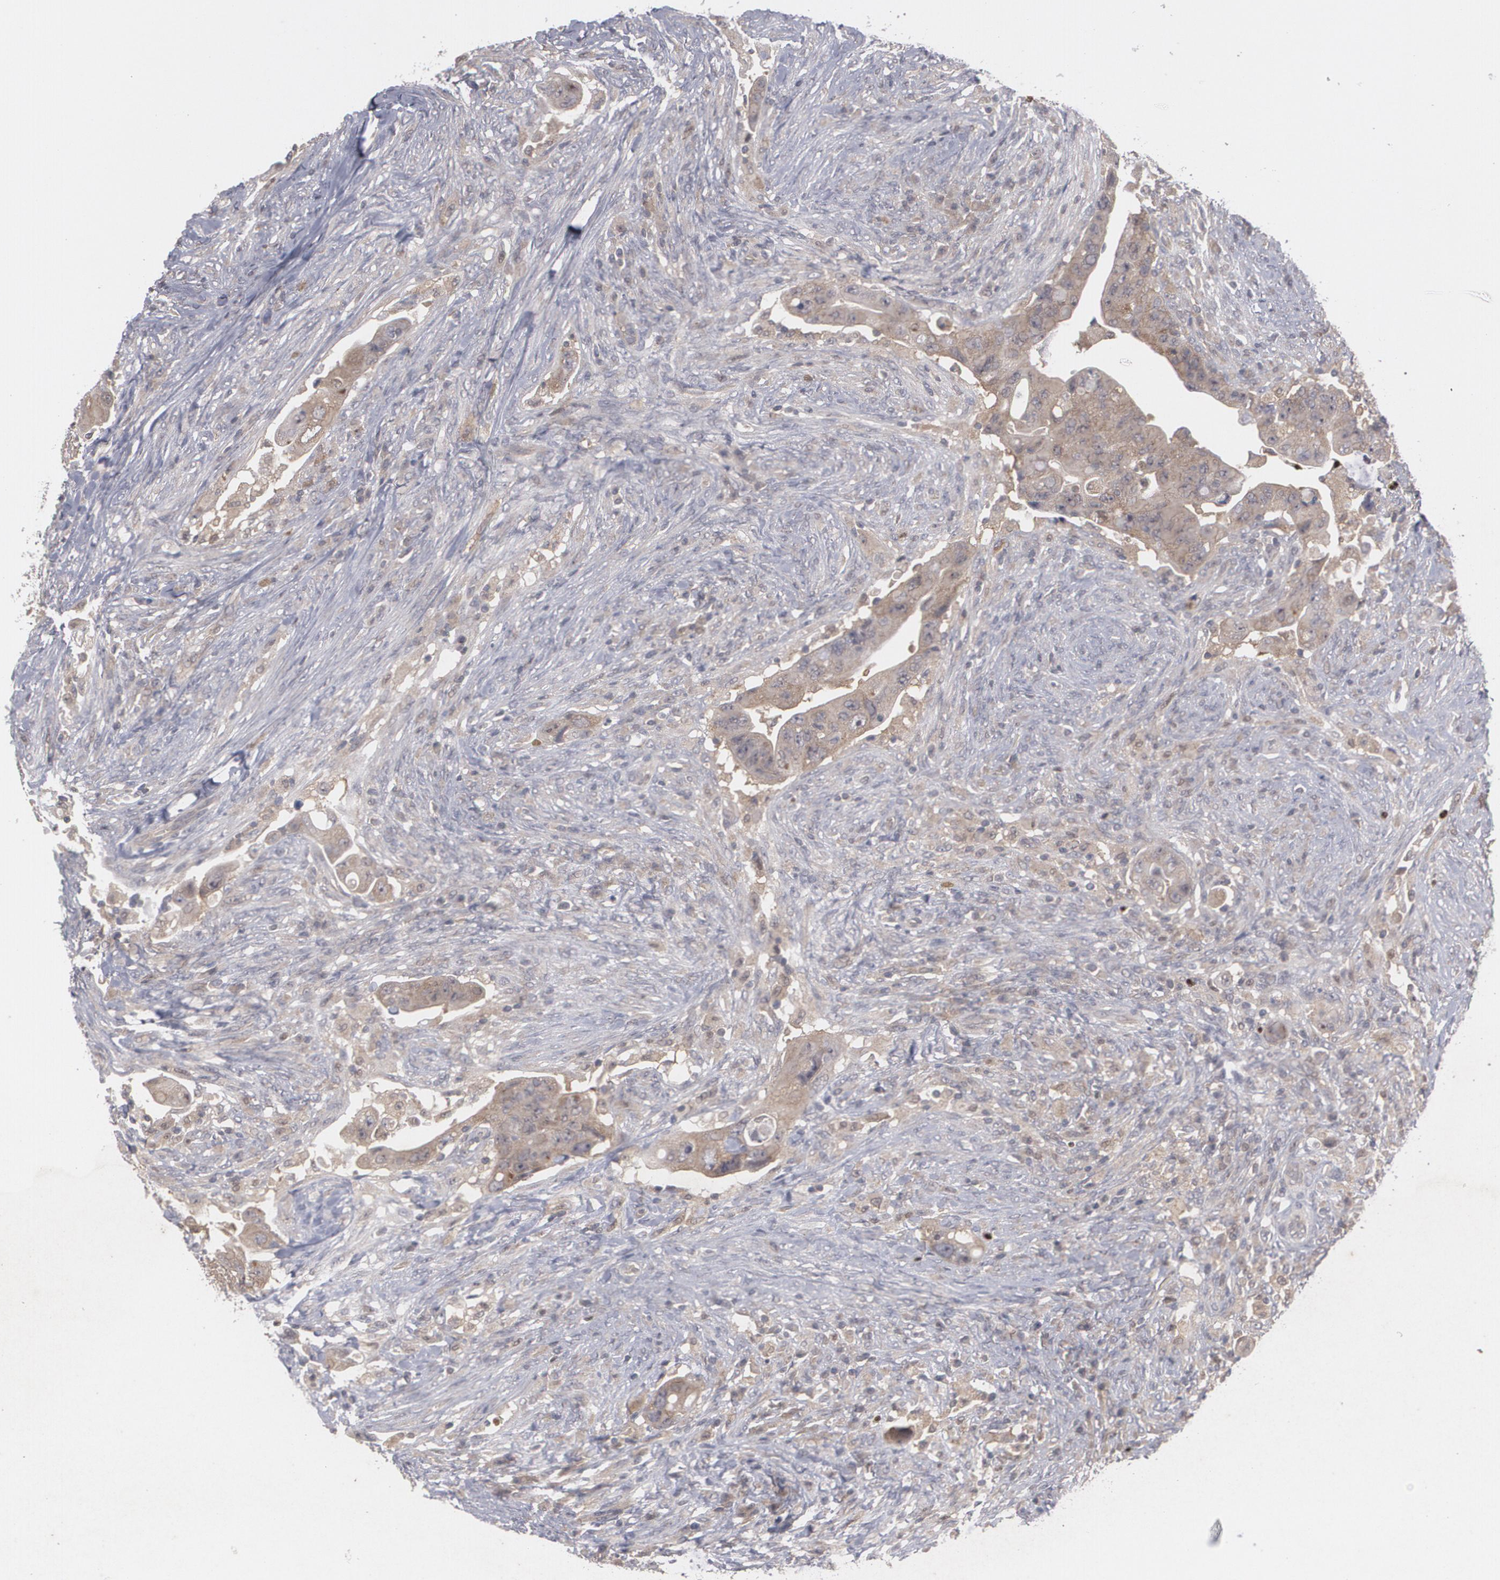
{"staining": {"intensity": "weak", "quantity": ">75%", "location": "cytoplasmic/membranous"}, "tissue": "colorectal cancer", "cell_type": "Tumor cells", "image_type": "cancer", "snomed": [{"axis": "morphology", "description": "Adenocarcinoma, NOS"}, {"axis": "topography", "description": "Rectum"}], "caption": "This histopathology image exhibits immunohistochemistry staining of adenocarcinoma (colorectal), with low weak cytoplasmic/membranous expression in approximately >75% of tumor cells.", "gene": "HTT", "patient": {"sex": "female", "age": 71}}